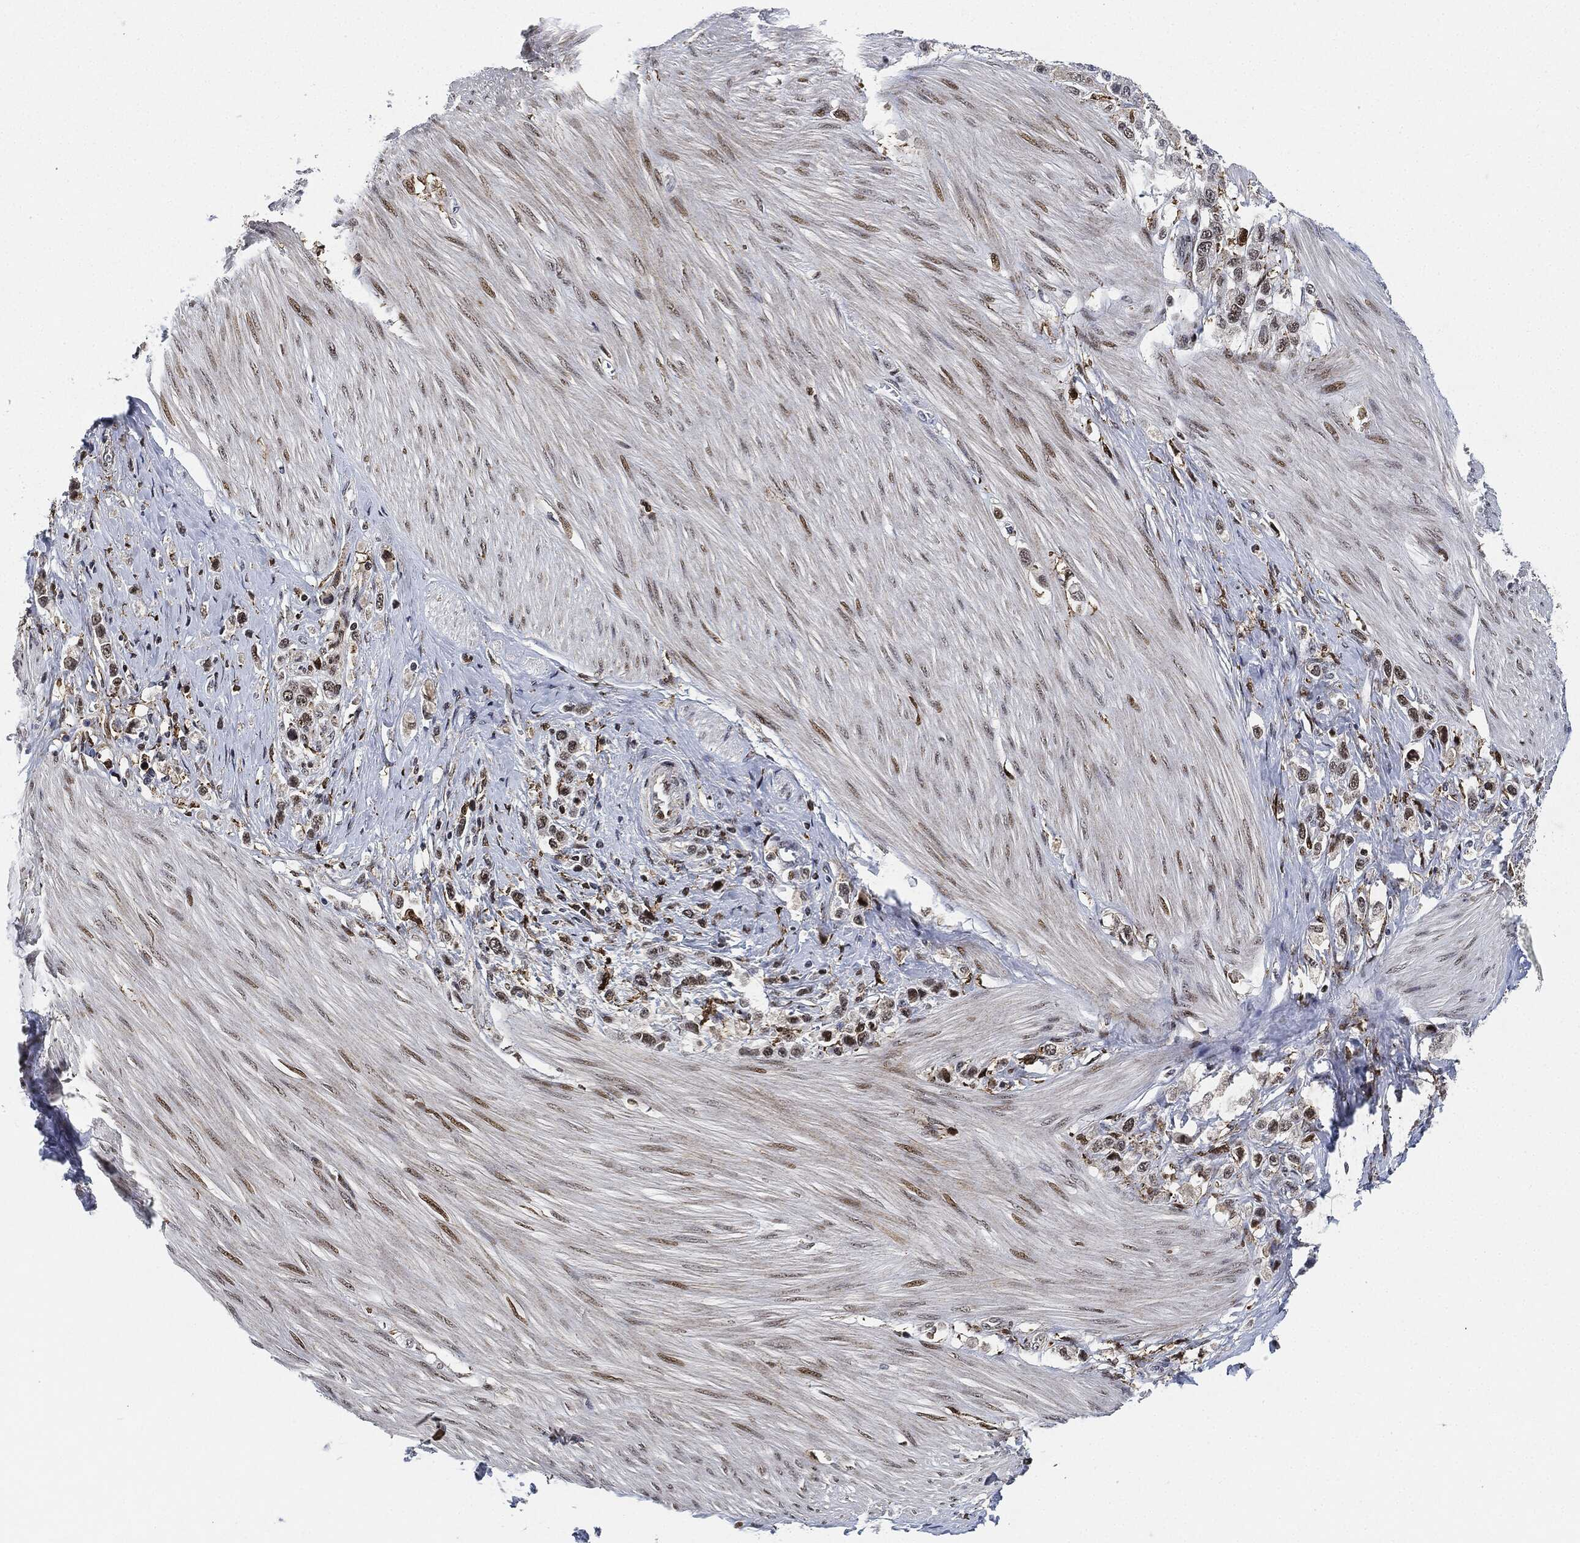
{"staining": {"intensity": "negative", "quantity": "none", "location": "none"}, "tissue": "stomach cancer", "cell_type": "Tumor cells", "image_type": "cancer", "snomed": [{"axis": "morphology", "description": "Normal tissue, NOS"}, {"axis": "morphology", "description": "Adenocarcinoma, NOS"}, {"axis": "morphology", "description": "Adenocarcinoma, High grade"}, {"axis": "topography", "description": "Stomach, upper"}, {"axis": "topography", "description": "Stomach"}], "caption": "This micrograph is of stomach cancer stained with immunohistochemistry to label a protein in brown with the nuclei are counter-stained blue. There is no staining in tumor cells.", "gene": "NANOS3", "patient": {"sex": "female", "age": 65}}